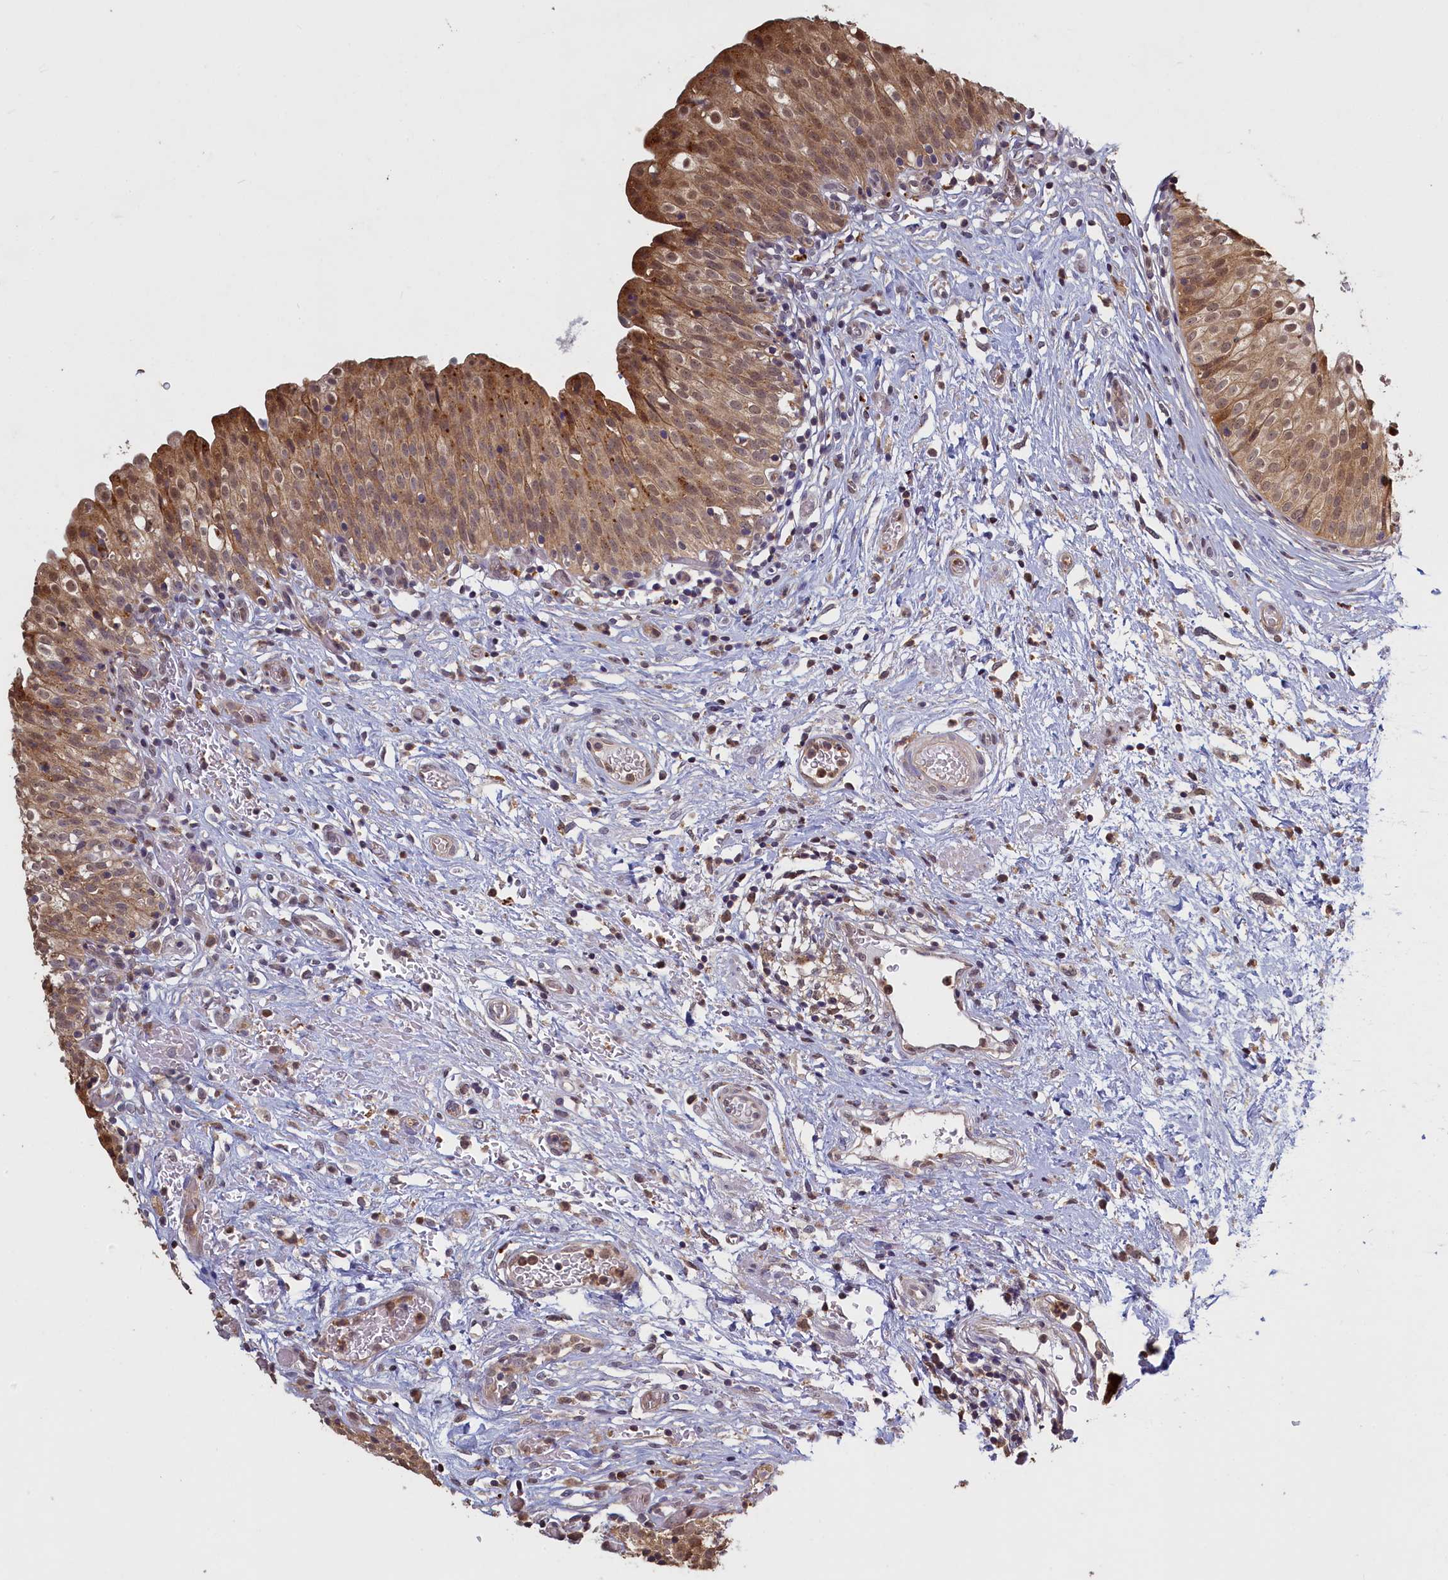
{"staining": {"intensity": "strong", "quantity": ">75%", "location": "cytoplasmic/membranous,nuclear"}, "tissue": "urinary bladder", "cell_type": "Urothelial cells", "image_type": "normal", "snomed": [{"axis": "morphology", "description": "Normal tissue, NOS"}, {"axis": "topography", "description": "Urinary bladder"}], "caption": "Protein analysis of benign urinary bladder demonstrates strong cytoplasmic/membranous,nuclear positivity in approximately >75% of urothelial cells.", "gene": "UCHL3", "patient": {"sex": "male", "age": 55}}